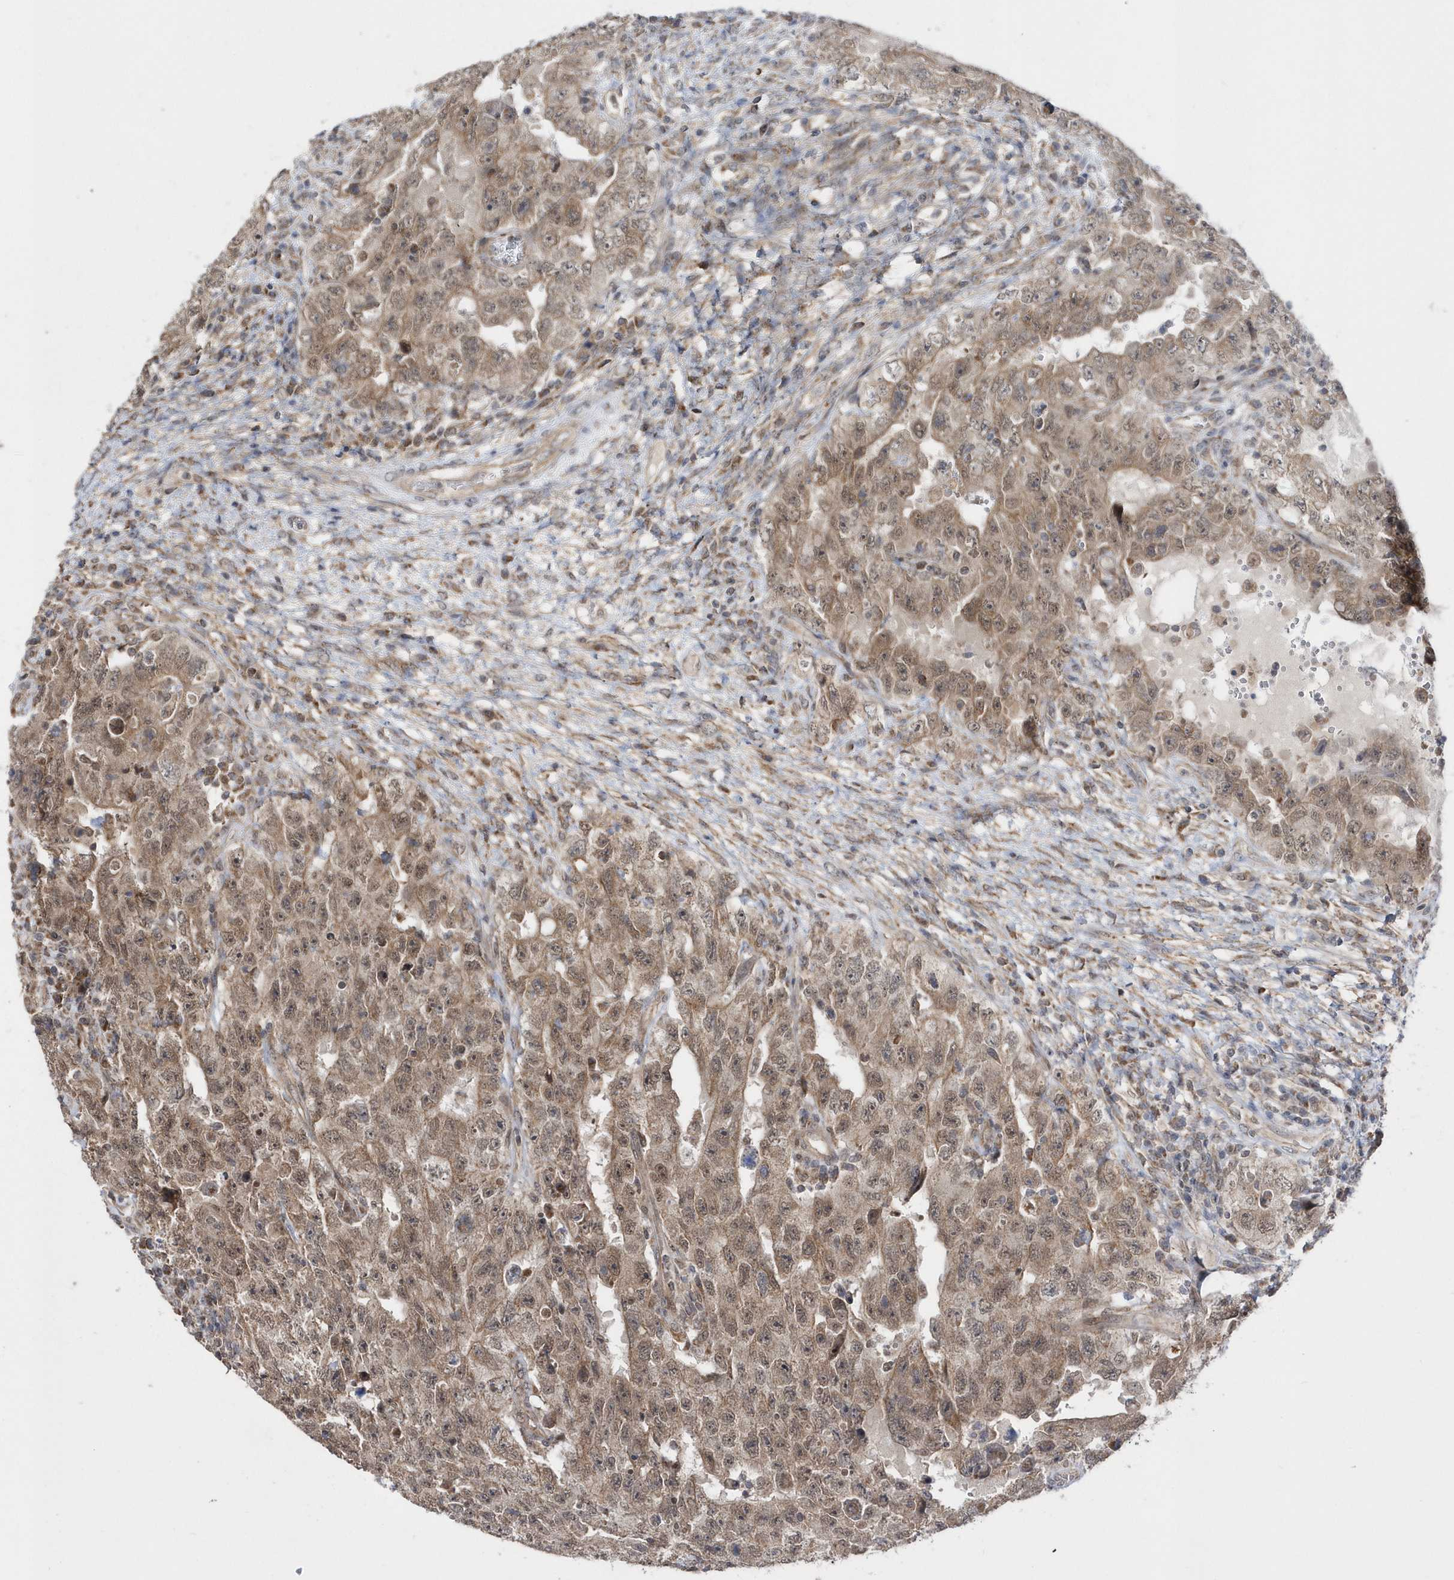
{"staining": {"intensity": "moderate", "quantity": ">75%", "location": "cytoplasmic/membranous,nuclear"}, "tissue": "testis cancer", "cell_type": "Tumor cells", "image_type": "cancer", "snomed": [{"axis": "morphology", "description": "Carcinoma, Embryonal, NOS"}, {"axis": "topography", "description": "Testis"}], "caption": "Moderate cytoplasmic/membranous and nuclear staining is appreciated in about >75% of tumor cells in testis cancer. The protein of interest is stained brown, and the nuclei are stained in blue (DAB (3,3'-diaminobenzidine) IHC with brightfield microscopy, high magnification).", "gene": "DALRD3", "patient": {"sex": "male", "age": 26}}